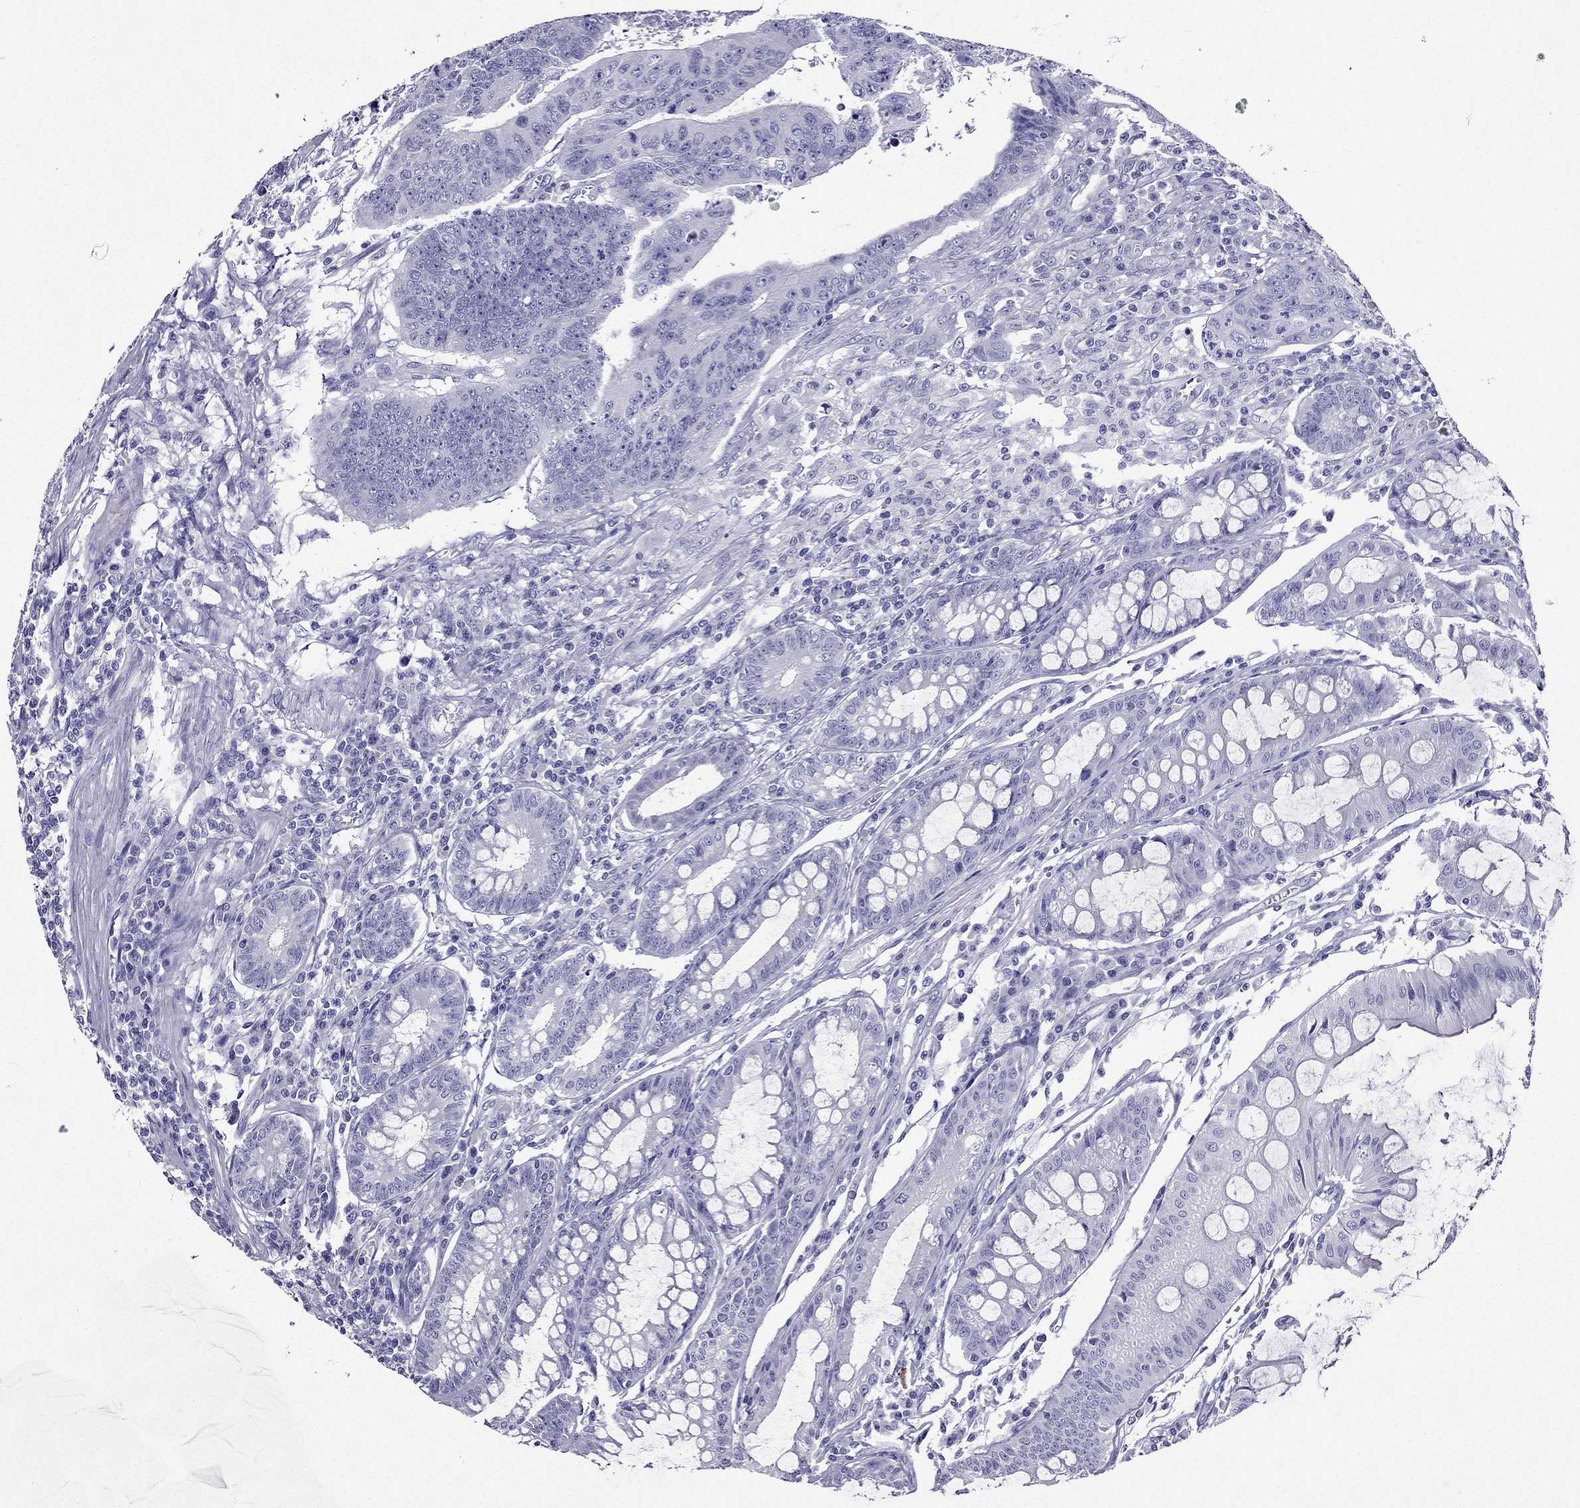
{"staining": {"intensity": "negative", "quantity": "none", "location": "none"}, "tissue": "colorectal cancer", "cell_type": "Tumor cells", "image_type": "cancer", "snomed": [{"axis": "morphology", "description": "Adenocarcinoma, NOS"}, {"axis": "topography", "description": "Rectum"}], "caption": "Tumor cells show no significant staining in colorectal cancer (adenocarcinoma).", "gene": "ZNF541", "patient": {"sex": "female", "age": 85}}